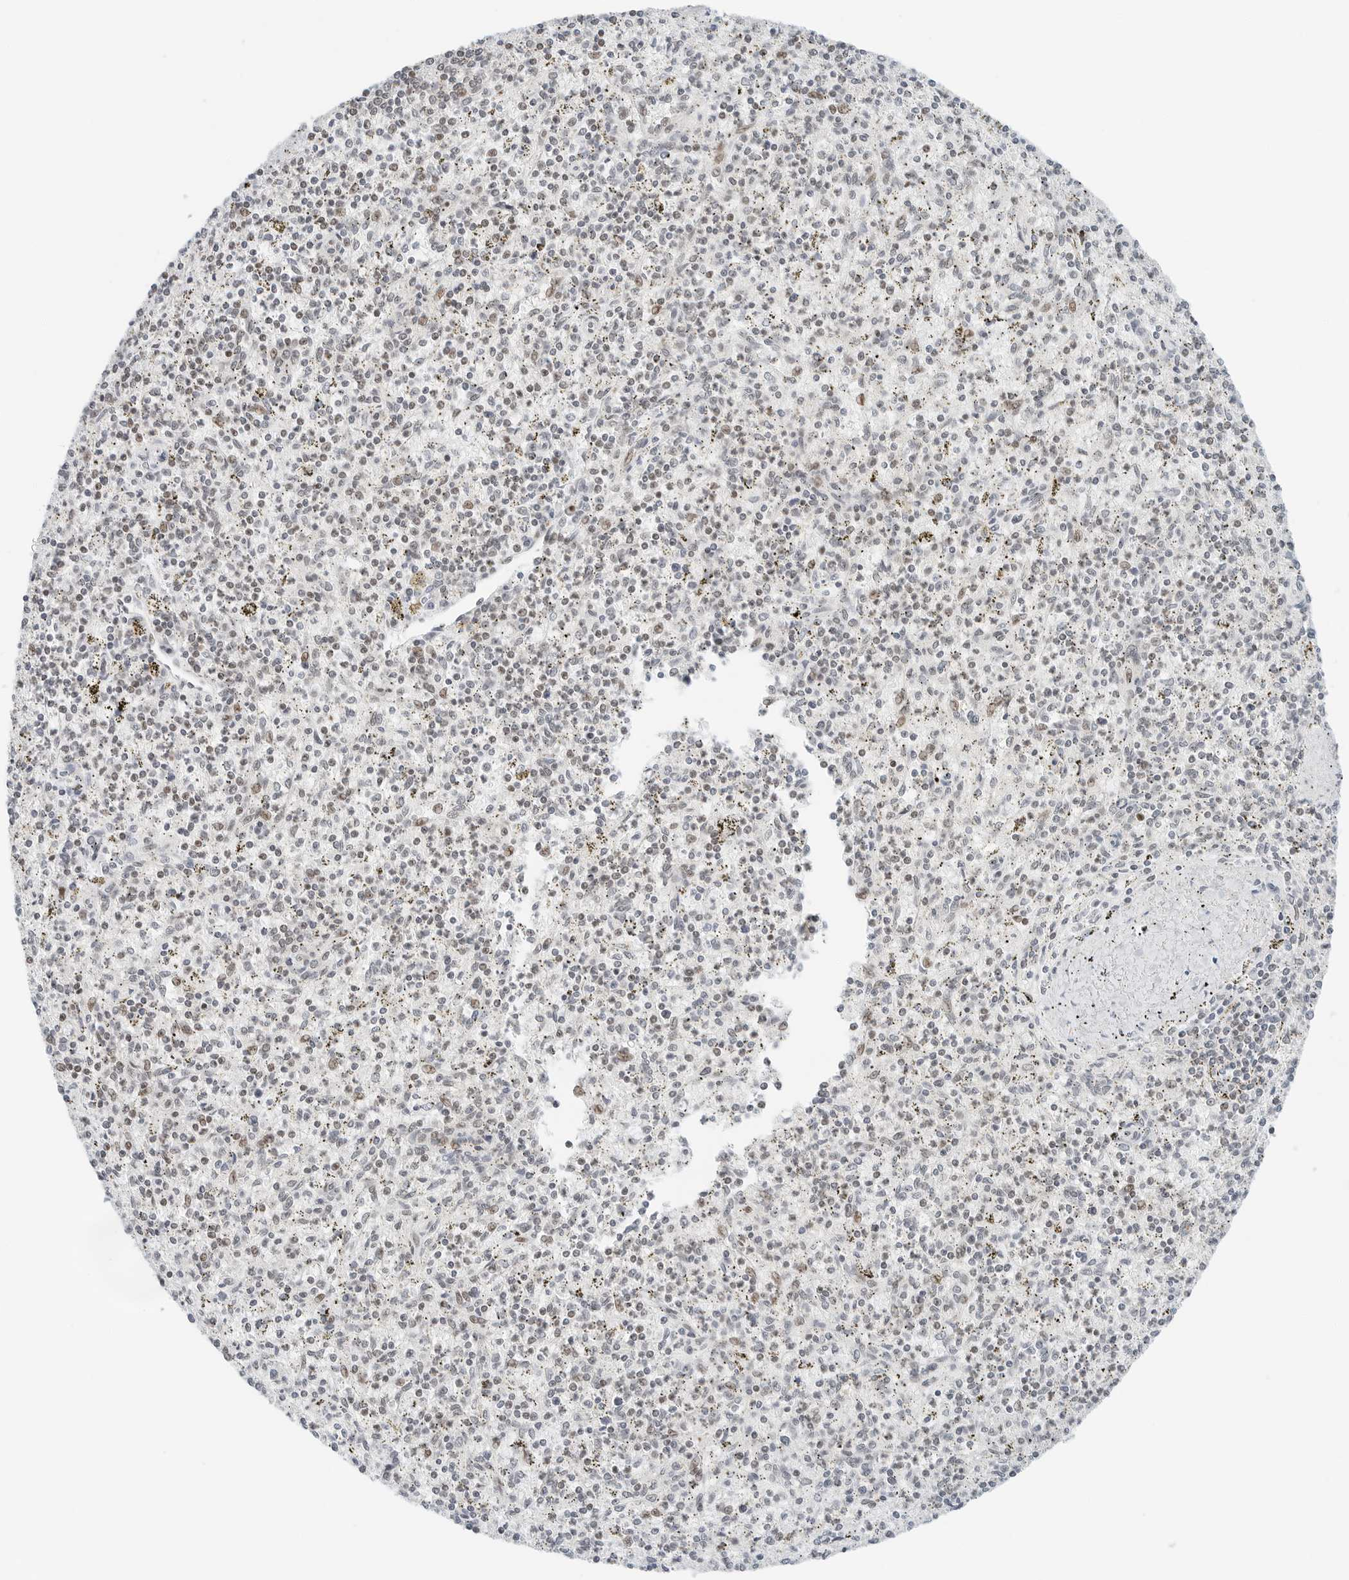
{"staining": {"intensity": "weak", "quantity": "25%-75%", "location": "nuclear"}, "tissue": "spleen", "cell_type": "Cells in red pulp", "image_type": "normal", "snomed": [{"axis": "morphology", "description": "Normal tissue, NOS"}, {"axis": "topography", "description": "Spleen"}], "caption": "IHC histopathology image of unremarkable human spleen stained for a protein (brown), which demonstrates low levels of weak nuclear staining in about 25%-75% of cells in red pulp.", "gene": "CRTC2", "patient": {"sex": "male", "age": 72}}